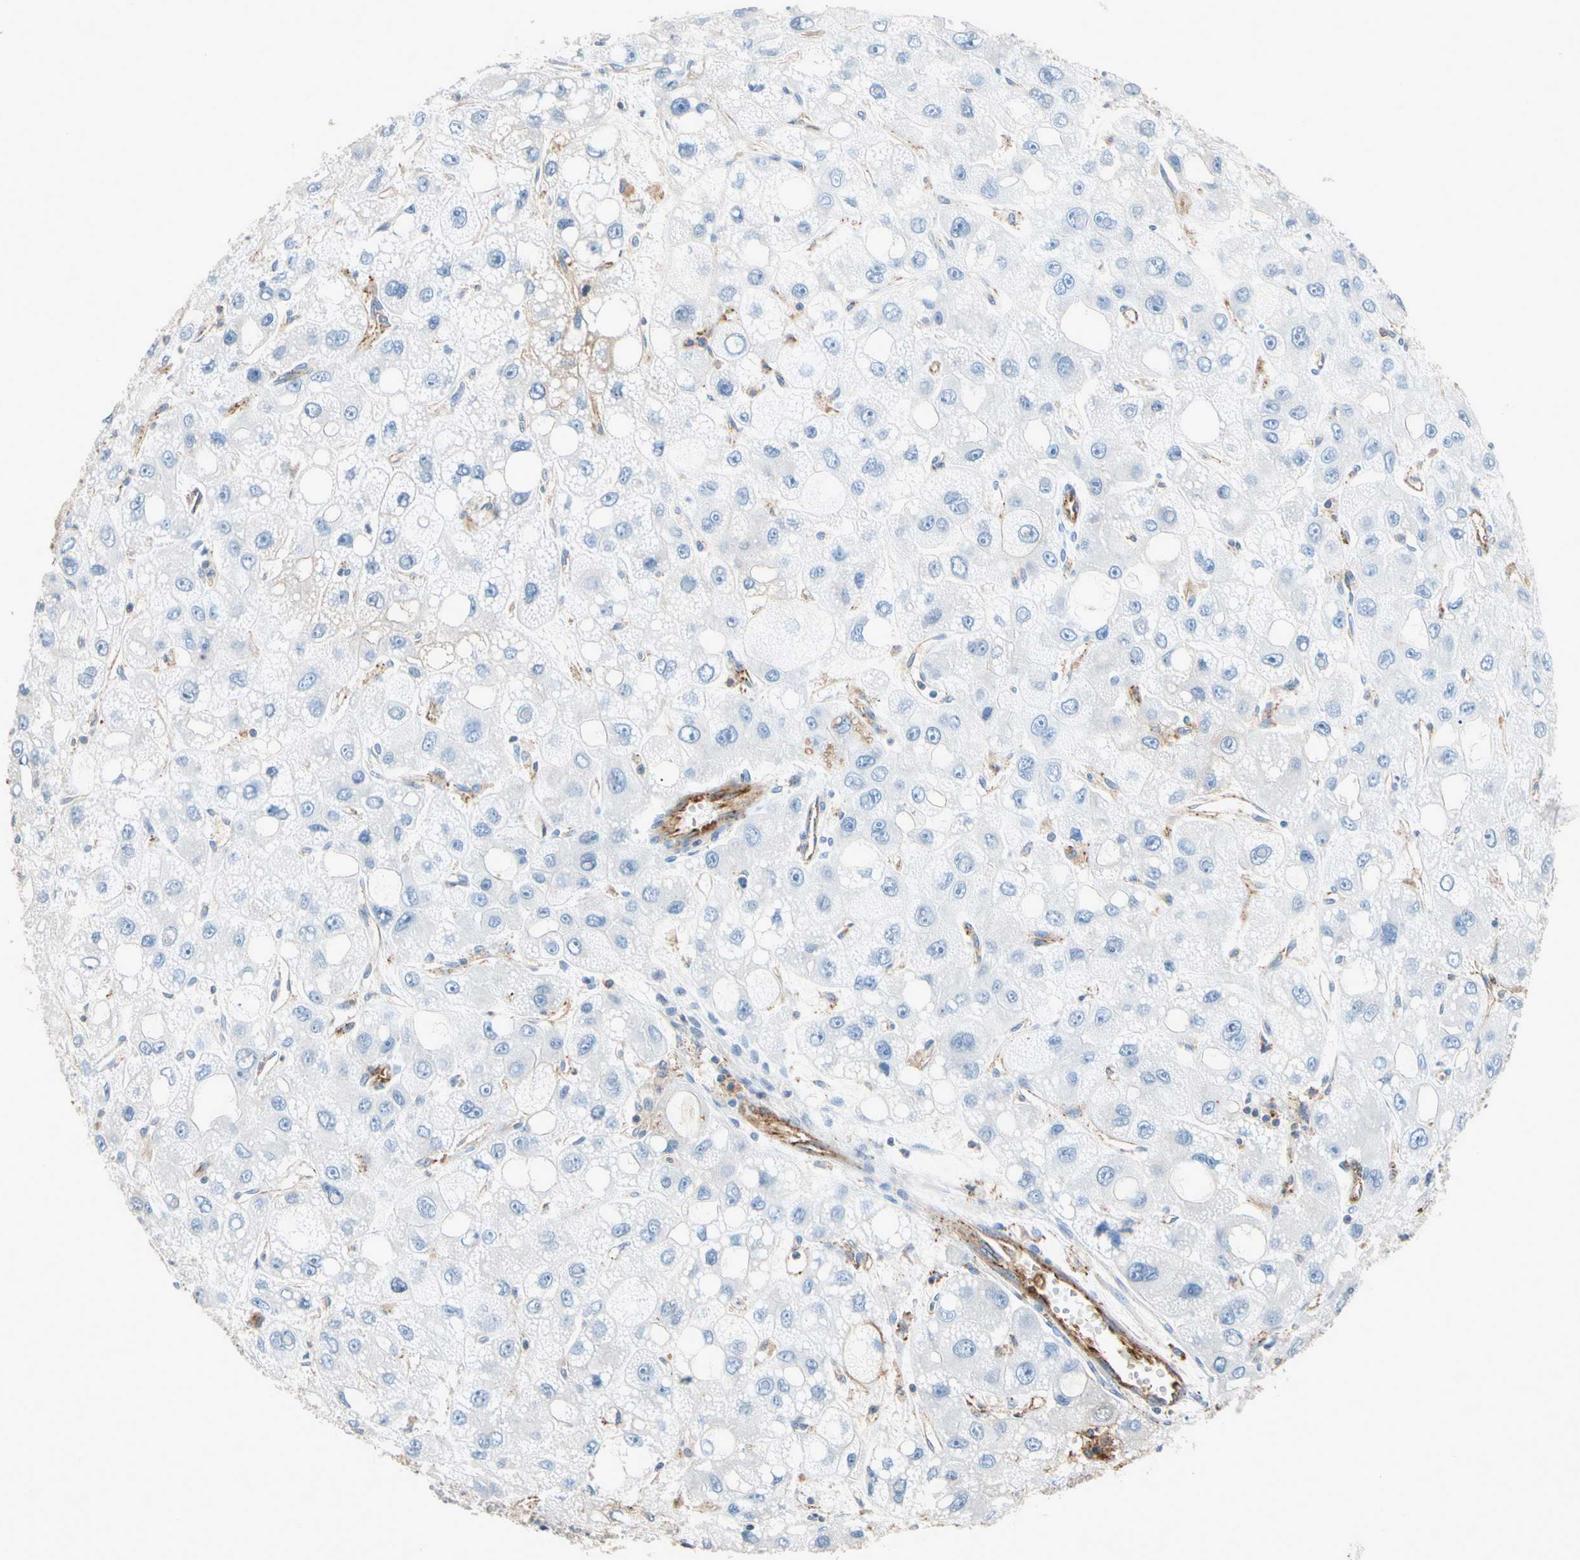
{"staining": {"intensity": "negative", "quantity": "none", "location": "none"}, "tissue": "liver cancer", "cell_type": "Tumor cells", "image_type": "cancer", "snomed": [{"axis": "morphology", "description": "Carcinoma, Hepatocellular, NOS"}, {"axis": "topography", "description": "Liver"}], "caption": "Tumor cells show no significant positivity in liver hepatocellular carcinoma. The staining is performed using DAB (3,3'-diaminobenzidine) brown chromogen with nuclei counter-stained in using hematoxylin.", "gene": "NDFIP2", "patient": {"sex": "male", "age": 55}}